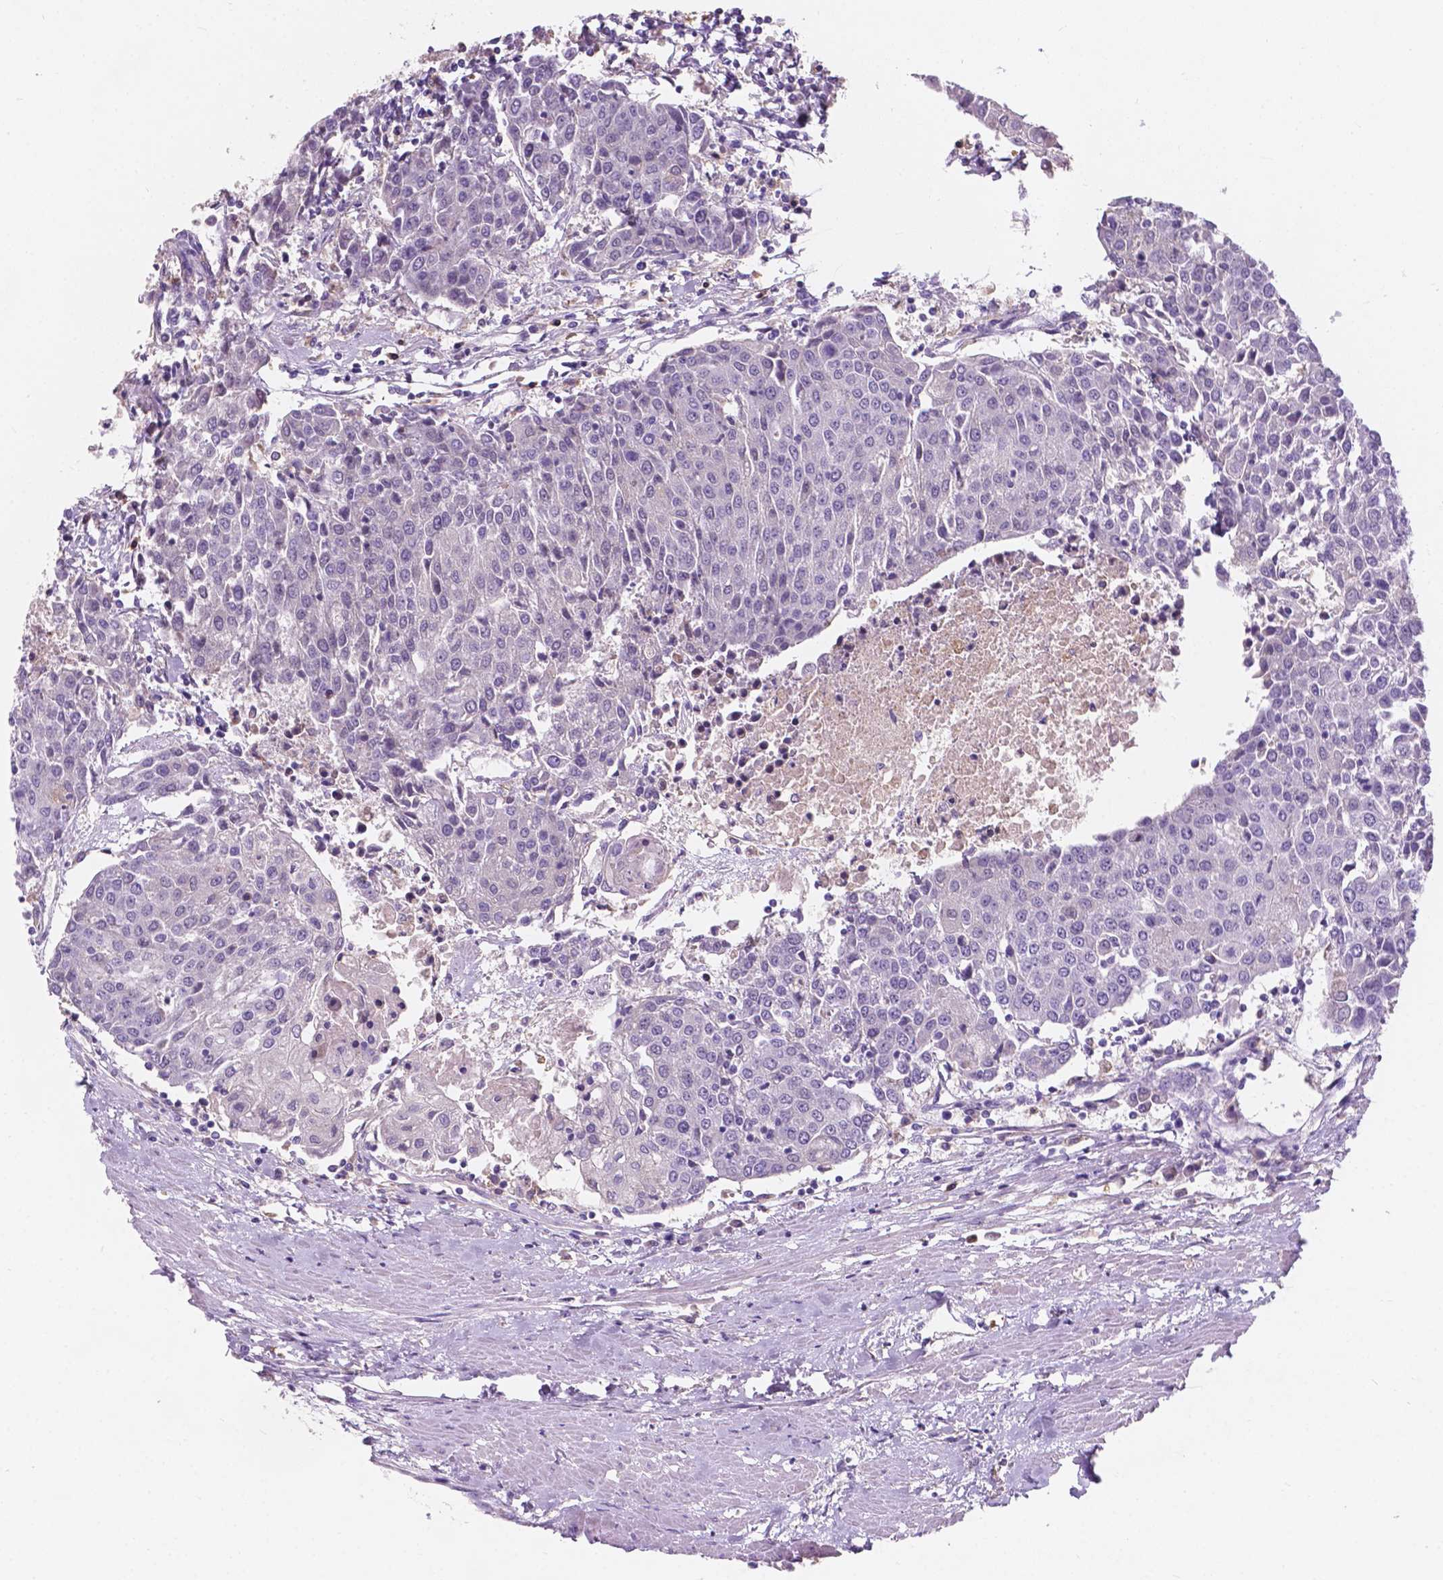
{"staining": {"intensity": "negative", "quantity": "none", "location": "none"}, "tissue": "urothelial cancer", "cell_type": "Tumor cells", "image_type": "cancer", "snomed": [{"axis": "morphology", "description": "Urothelial carcinoma, High grade"}, {"axis": "topography", "description": "Urinary bladder"}], "caption": "The photomicrograph displays no staining of tumor cells in urothelial cancer. Brightfield microscopy of immunohistochemistry (IHC) stained with DAB (brown) and hematoxylin (blue), captured at high magnification.", "gene": "IREB2", "patient": {"sex": "female", "age": 85}}